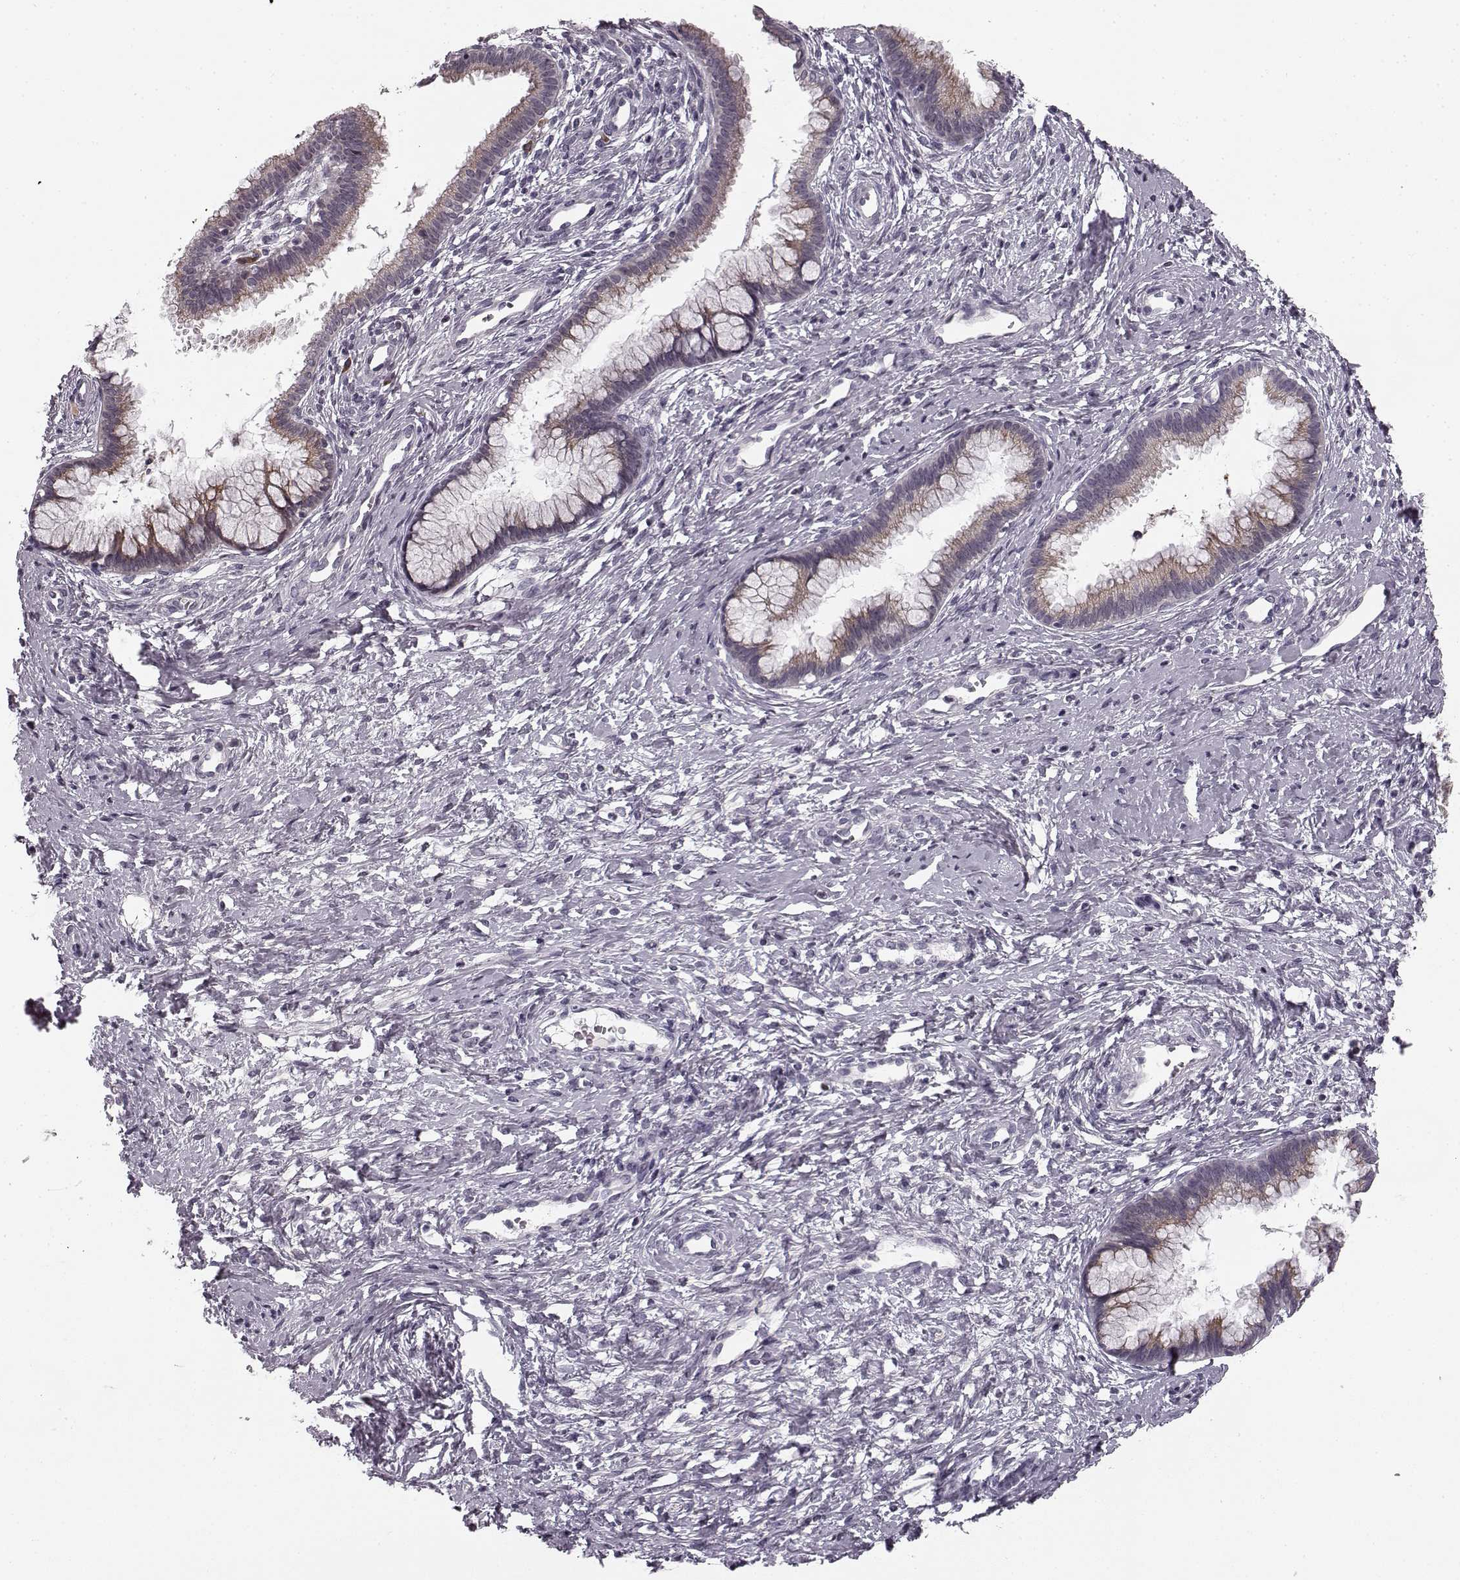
{"staining": {"intensity": "moderate", "quantity": ">75%", "location": "cytoplasmic/membranous"}, "tissue": "cervical cancer", "cell_type": "Tumor cells", "image_type": "cancer", "snomed": [{"axis": "morphology", "description": "Squamous cell carcinoma, NOS"}, {"axis": "topography", "description": "Cervix"}], "caption": "Immunohistochemical staining of cervical cancer displays medium levels of moderate cytoplasmic/membranous protein positivity in approximately >75% of tumor cells.", "gene": "FAM234B", "patient": {"sex": "female", "age": 32}}